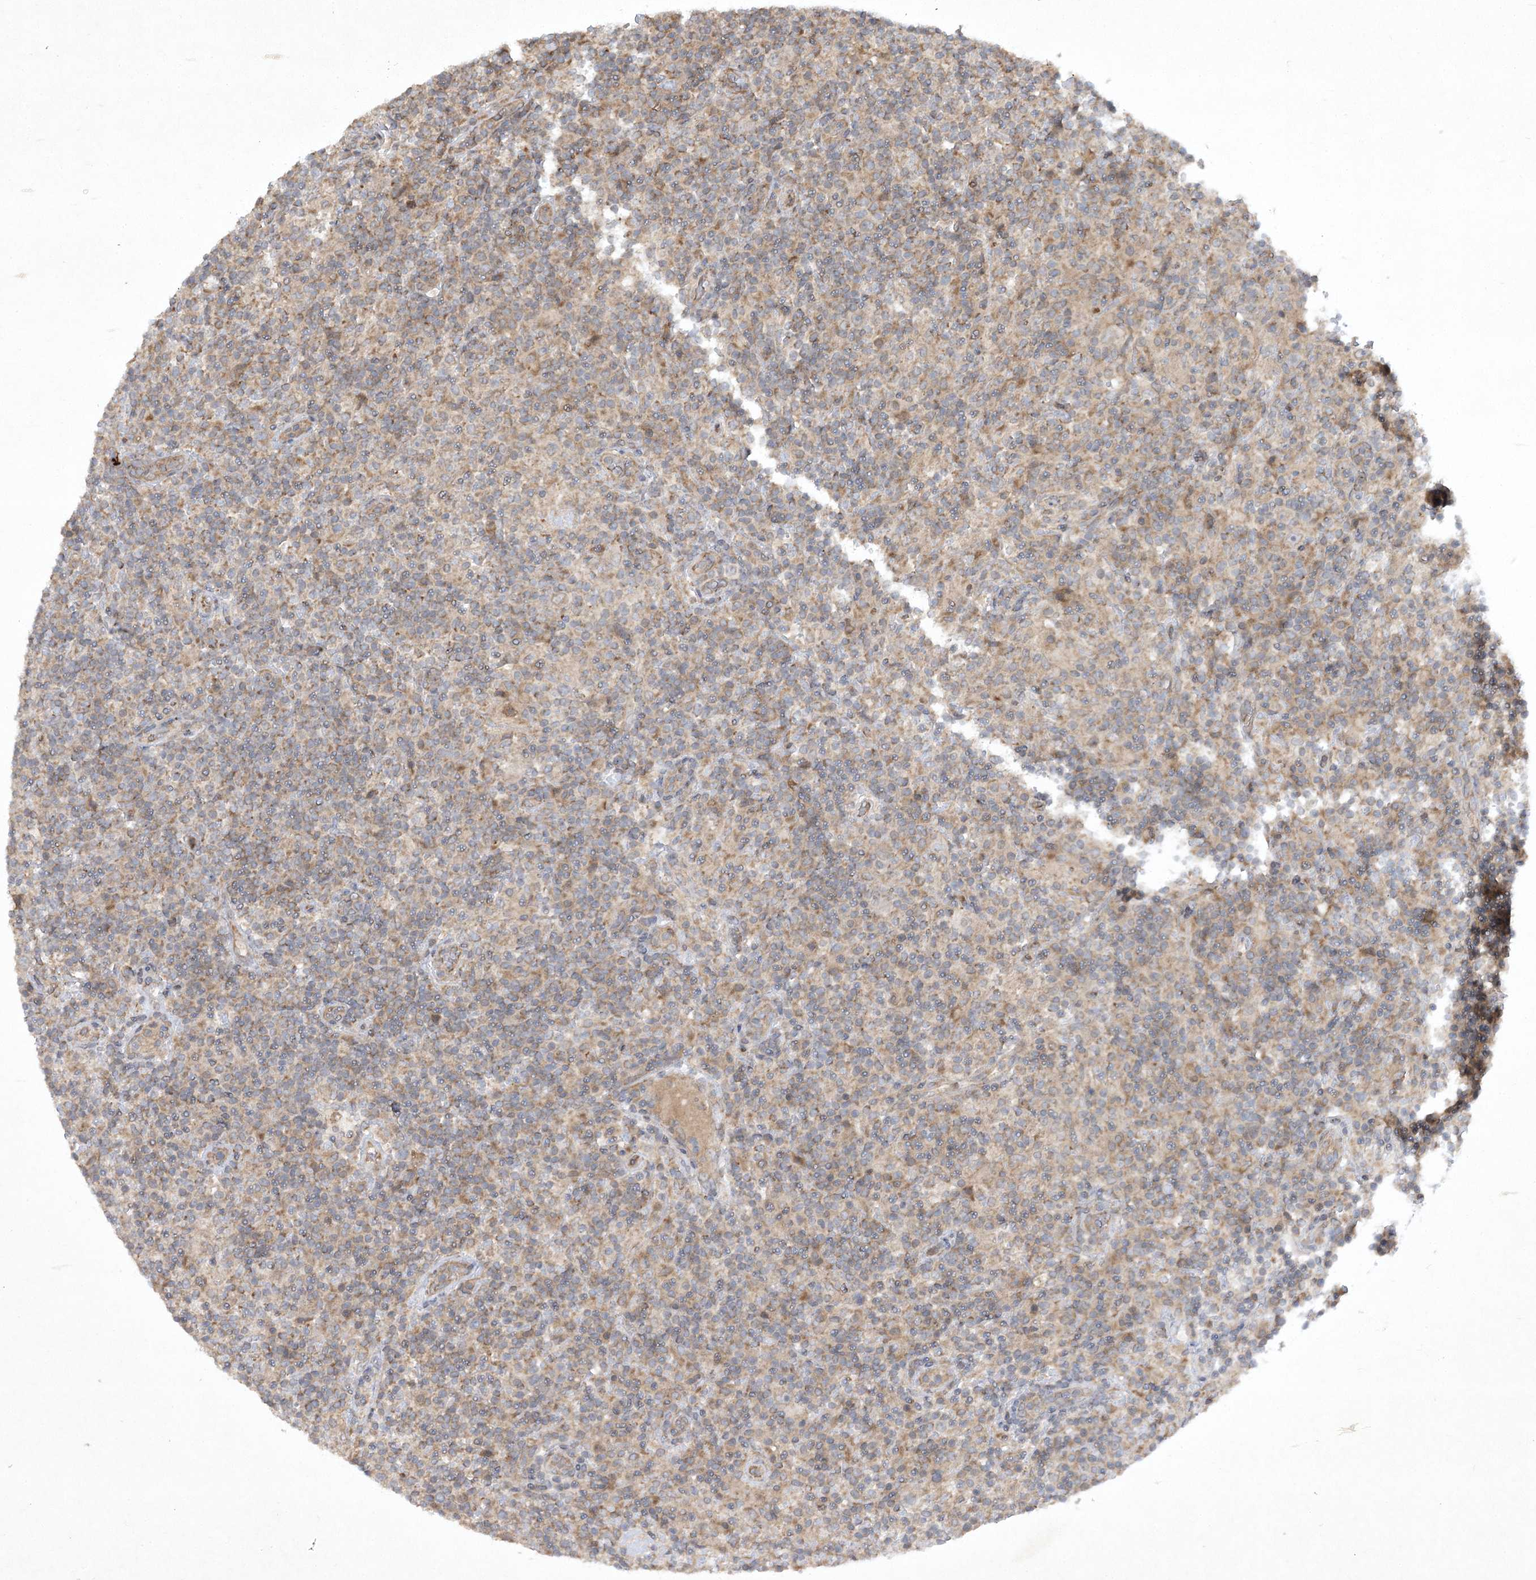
{"staining": {"intensity": "weak", "quantity": "25%-75%", "location": "cytoplasmic/membranous"}, "tissue": "lymphoma", "cell_type": "Tumor cells", "image_type": "cancer", "snomed": [{"axis": "morphology", "description": "Hodgkin's disease, NOS"}, {"axis": "topography", "description": "Lymph node"}], "caption": "Immunohistochemical staining of lymphoma reveals low levels of weak cytoplasmic/membranous staining in about 25%-75% of tumor cells.", "gene": "TRAF3IP1", "patient": {"sex": "male", "age": 70}}